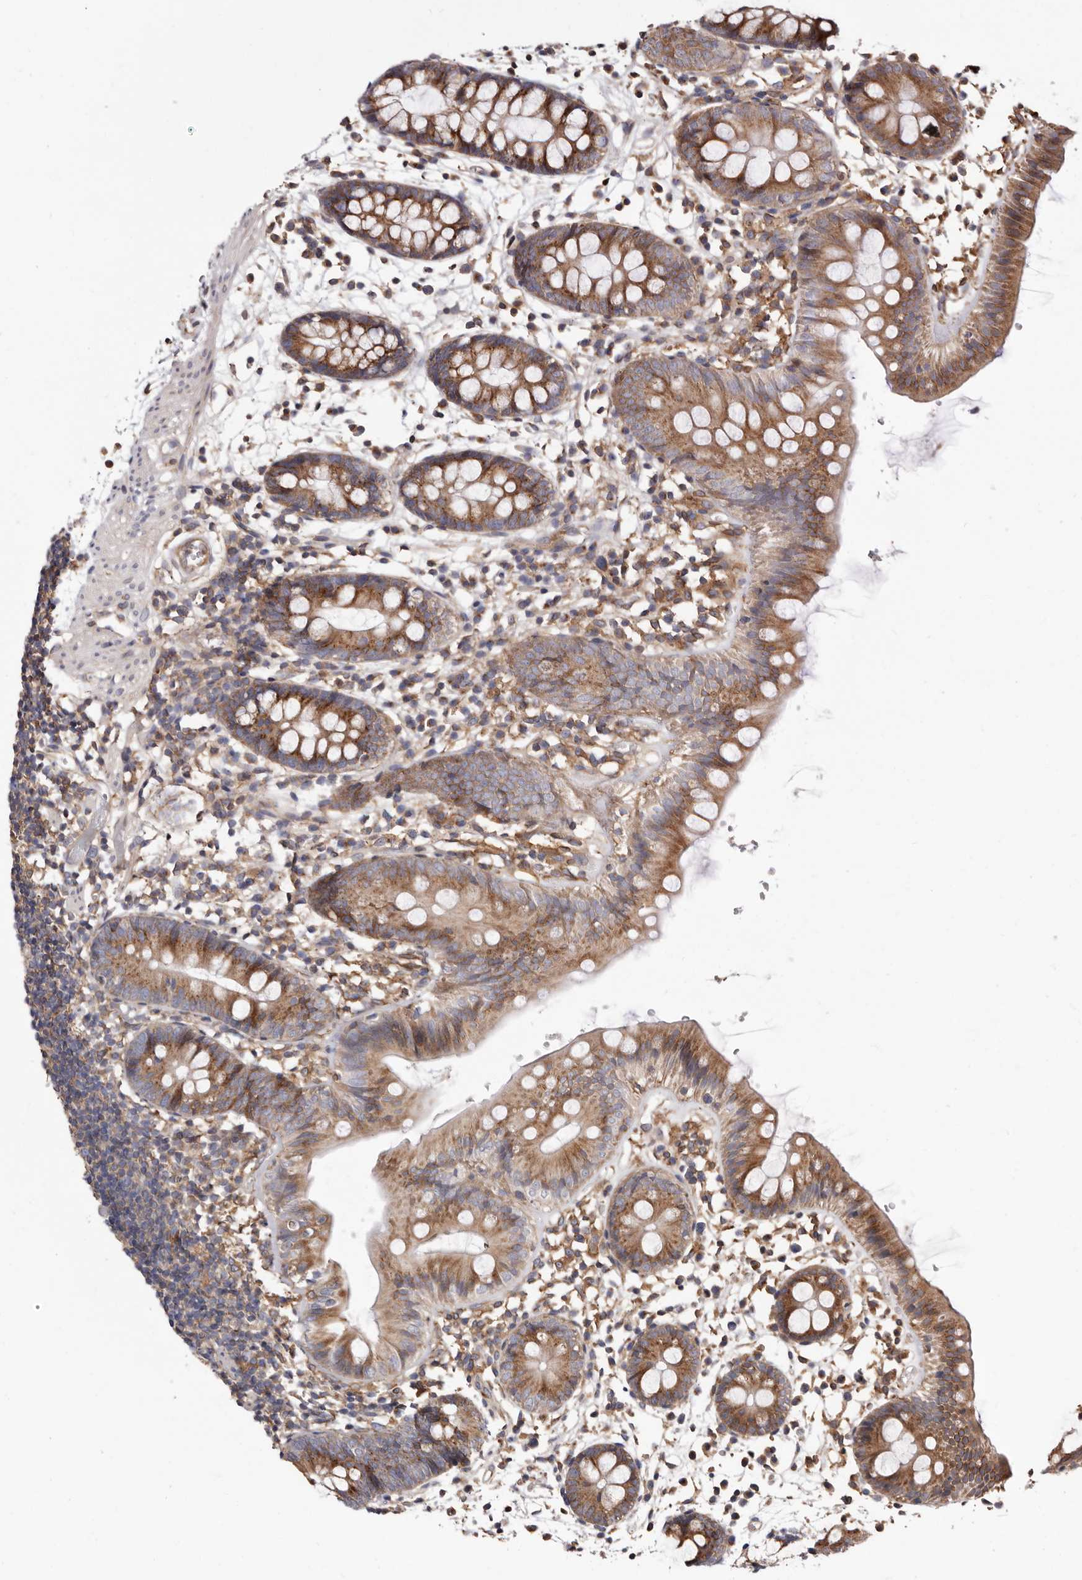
{"staining": {"intensity": "moderate", "quantity": ">75%", "location": "cytoplasmic/membranous"}, "tissue": "colon", "cell_type": "Endothelial cells", "image_type": "normal", "snomed": [{"axis": "morphology", "description": "Normal tissue, NOS"}, {"axis": "topography", "description": "Colon"}], "caption": "Endothelial cells exhibit medium levels of moderate cytoplasmic/membranous expression in approximately >75% of cells in normal colon. The staining was performed using DAB to visualize the protein expression in brown, while the nuclei were stained in blue with hematoxylin (Magnification: 20x).", "gene": "COQ8B", "patient": {"sex": "male", "age": 56}}